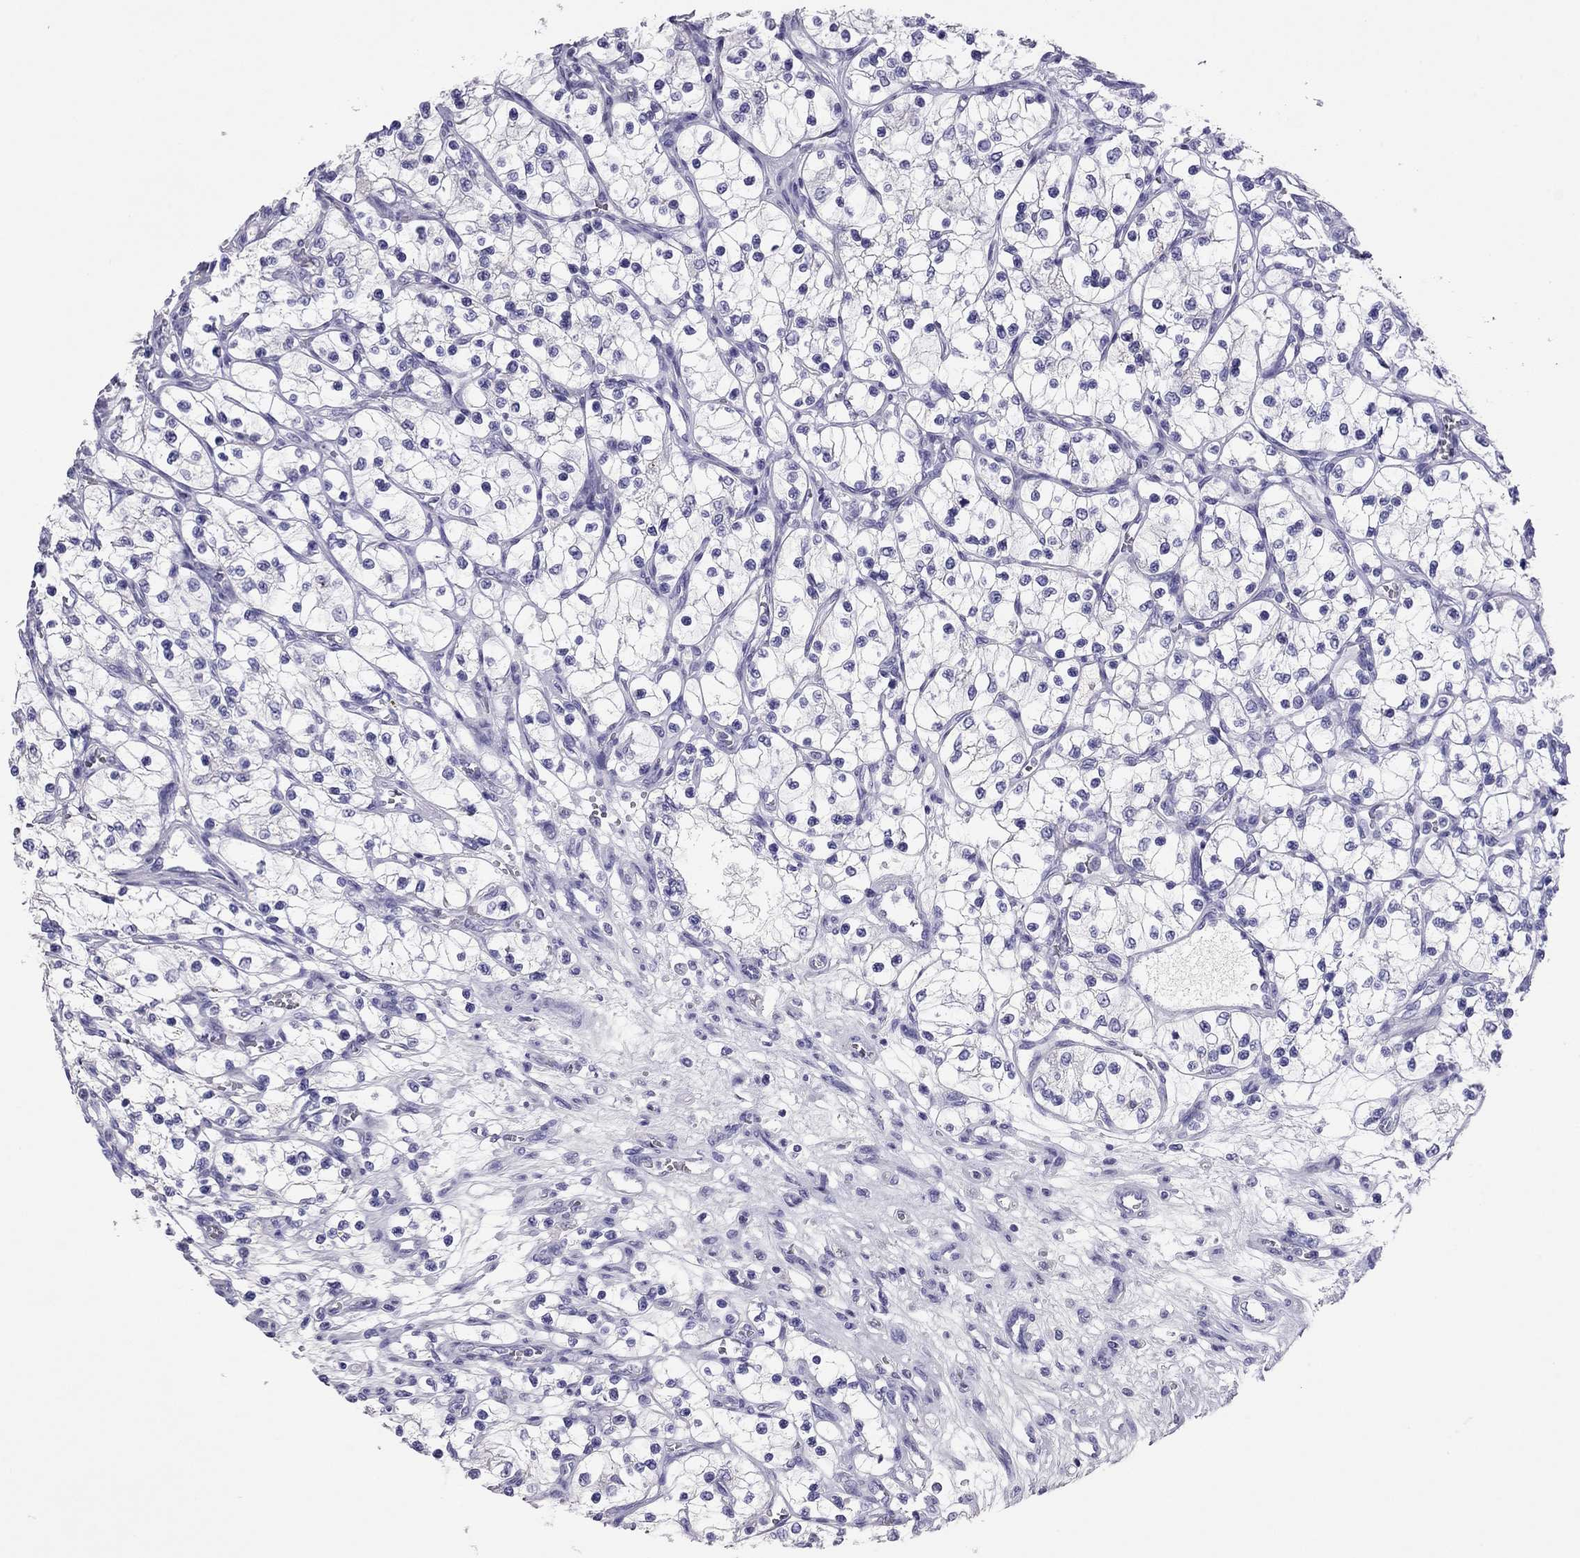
{"staining": {"intensity": "negative", "quantity": "none", "location": "none"}, "tissue": "renal cancer", "cell_type": "Tumor cells", "image_type": "cancer", "snomed": [{"axis": "morphology", "description": "Adenocarcinoma, NOS"}, {"axis": "topography", "description": "Kidney"}], "caption": "Tumor cells show no significant expression in renal adenocarcinoma.", "gene": "ODF4", "patient": {"sex": "female", "age": 69}}